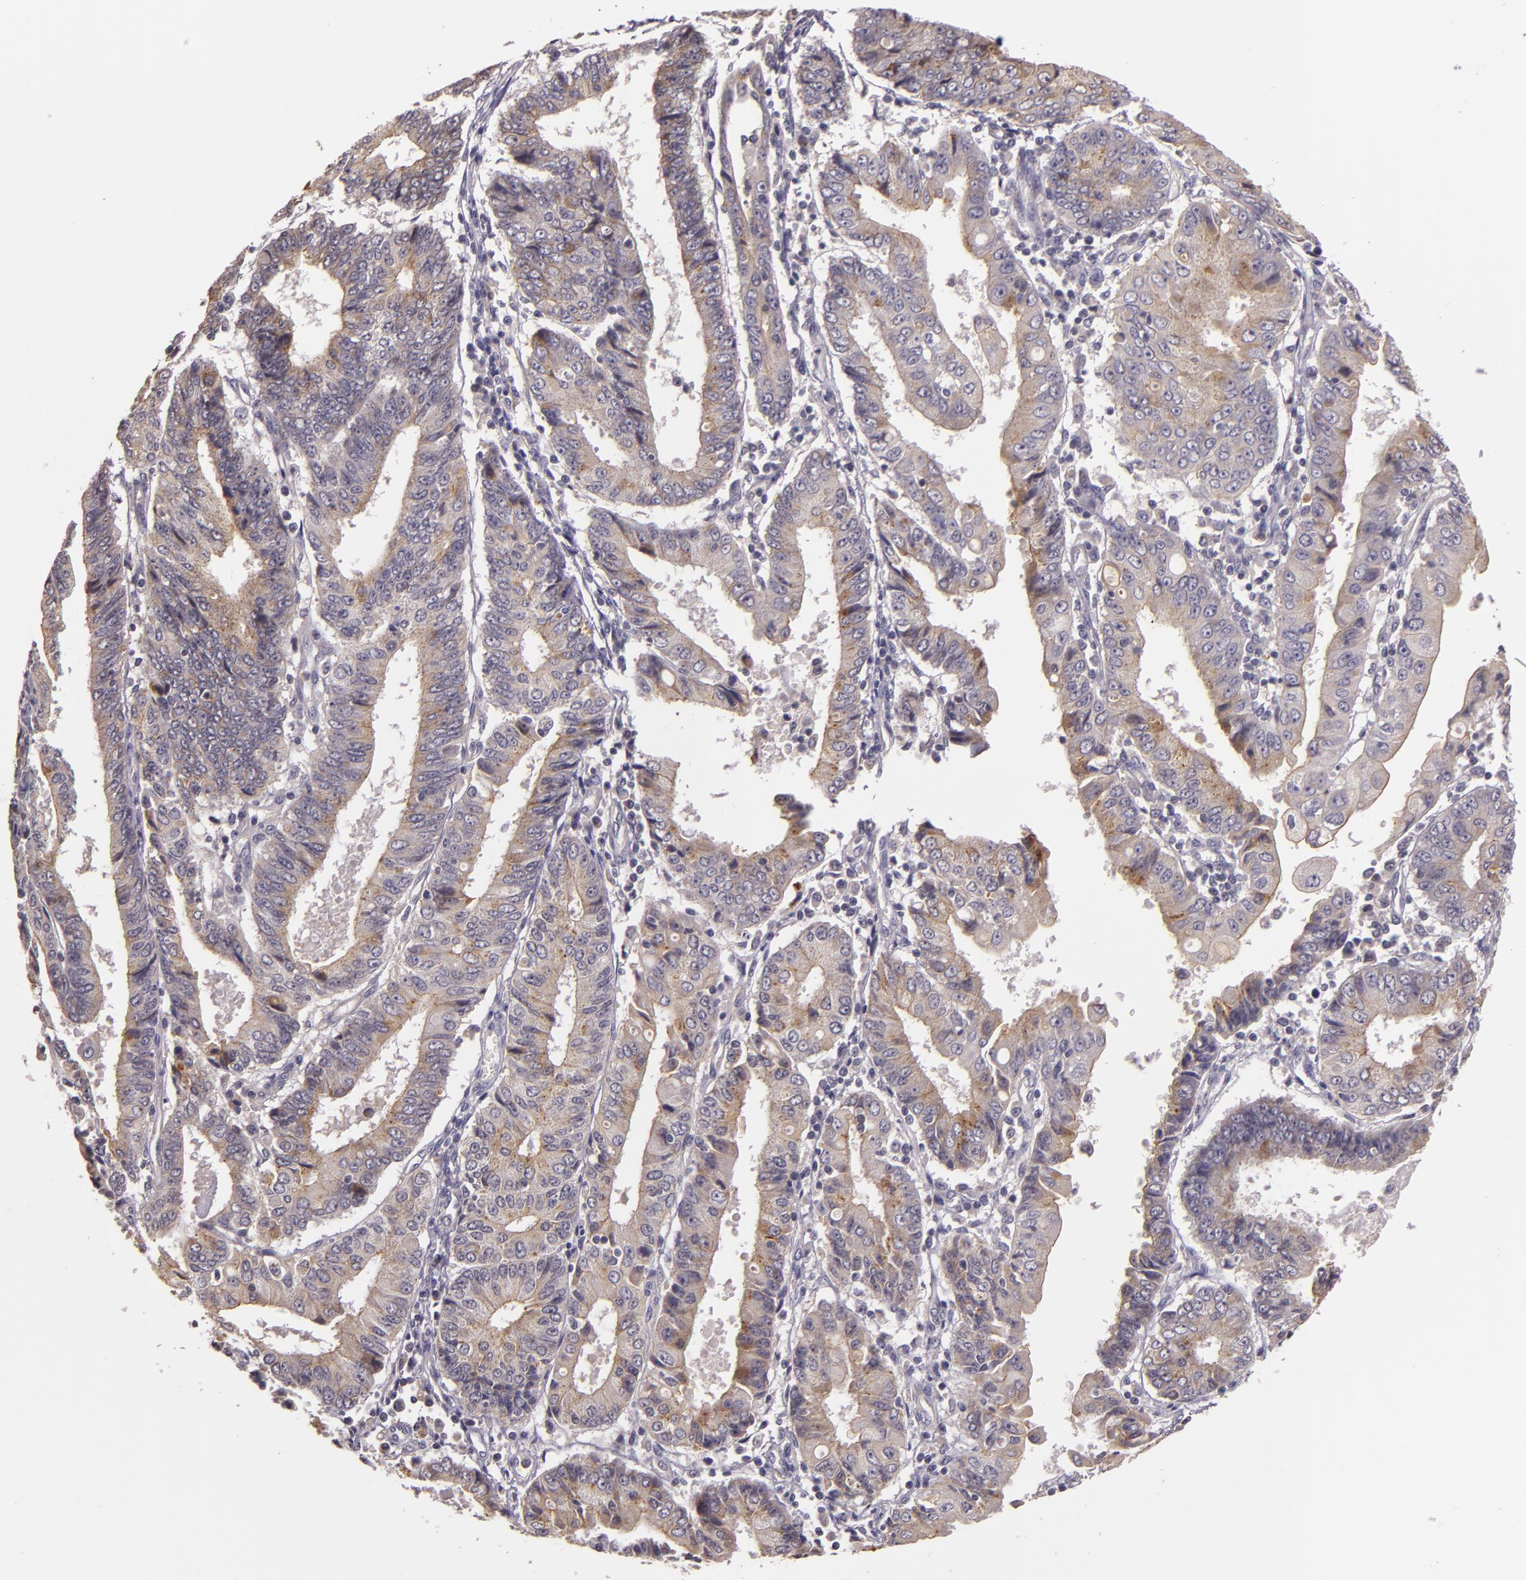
{"staining": {"intensity": "weak", "quantity": "25%-75%", "location": "cytoplasmic/membranous"}, "tissue": "endometrial cancer", "cell_type": "Tumor cells", "image_type": "cancer", "snomed": [{"axis": "morphology", "description": "Adenocarcinoma, NOS"}, {"axis": "topography", "description": "Endometrium"}], "caption": "Weak cytoplasmic/membranous staining for a protein is seen in approximately 25%-75% of tumor cells of endometrial adenocarcinoma using immunohistochemistry (IHC).", "gene": "ARMH4", "patient": {"sex": "female", "age": 75}}